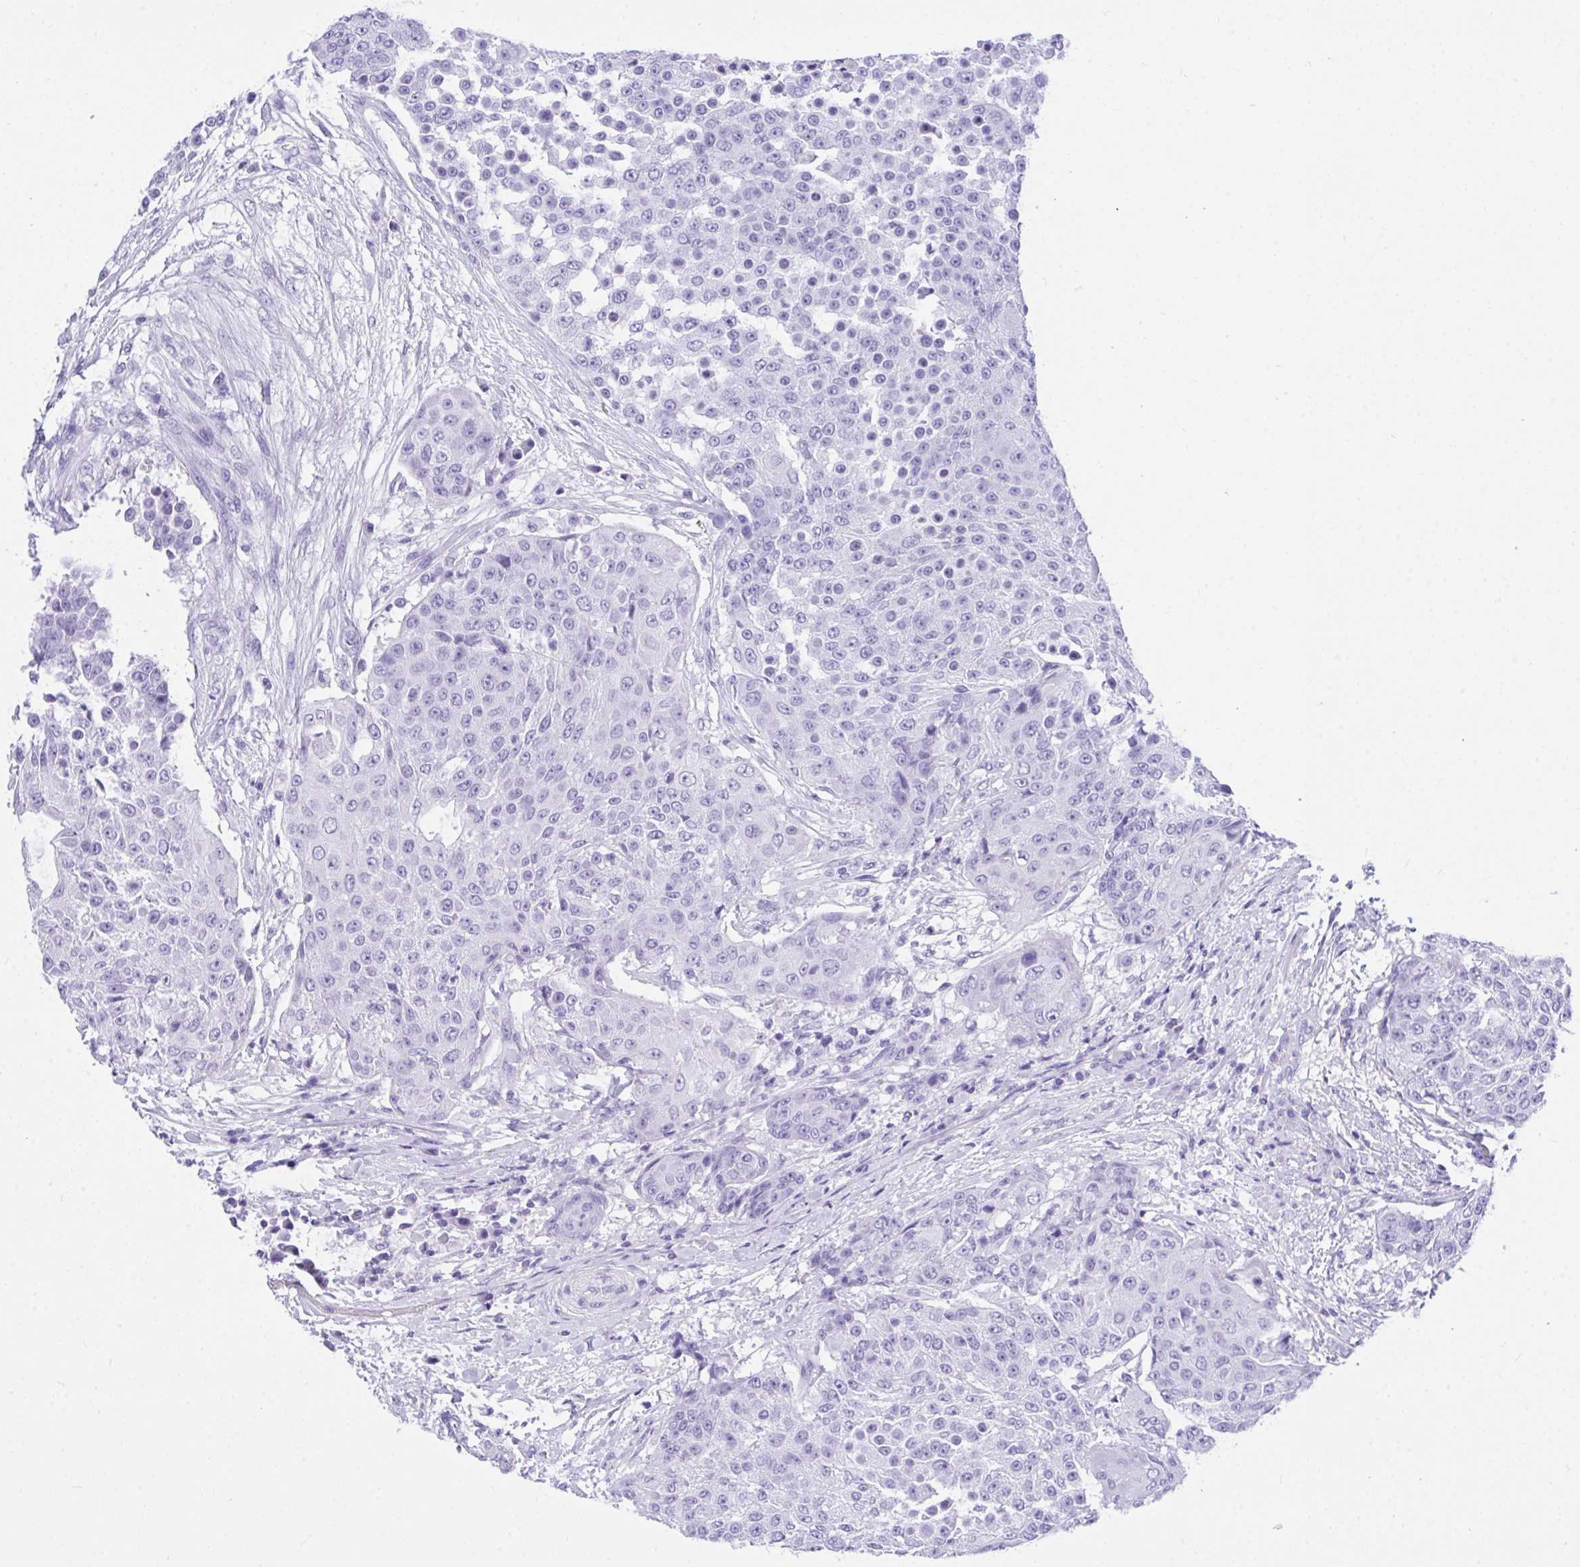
{"staining": {"intensity": "negative", "quantity": "none", "location": "none"}, "tissue": "urothelial cancer", "cell_type": "Tumor cells", "image_type": "cancer", "snomed": [{"axis": "morphology", "description": "Urothelial carcinoma, High grade"}, {"axis": "topography", "description": "Urinary bladder"}], "caption": "Tumor cells show no significant protein positivity in high-grade urothelial carcinoma.", "gene": "TLN2", "patient": {"sex": "female", "age": 63}}